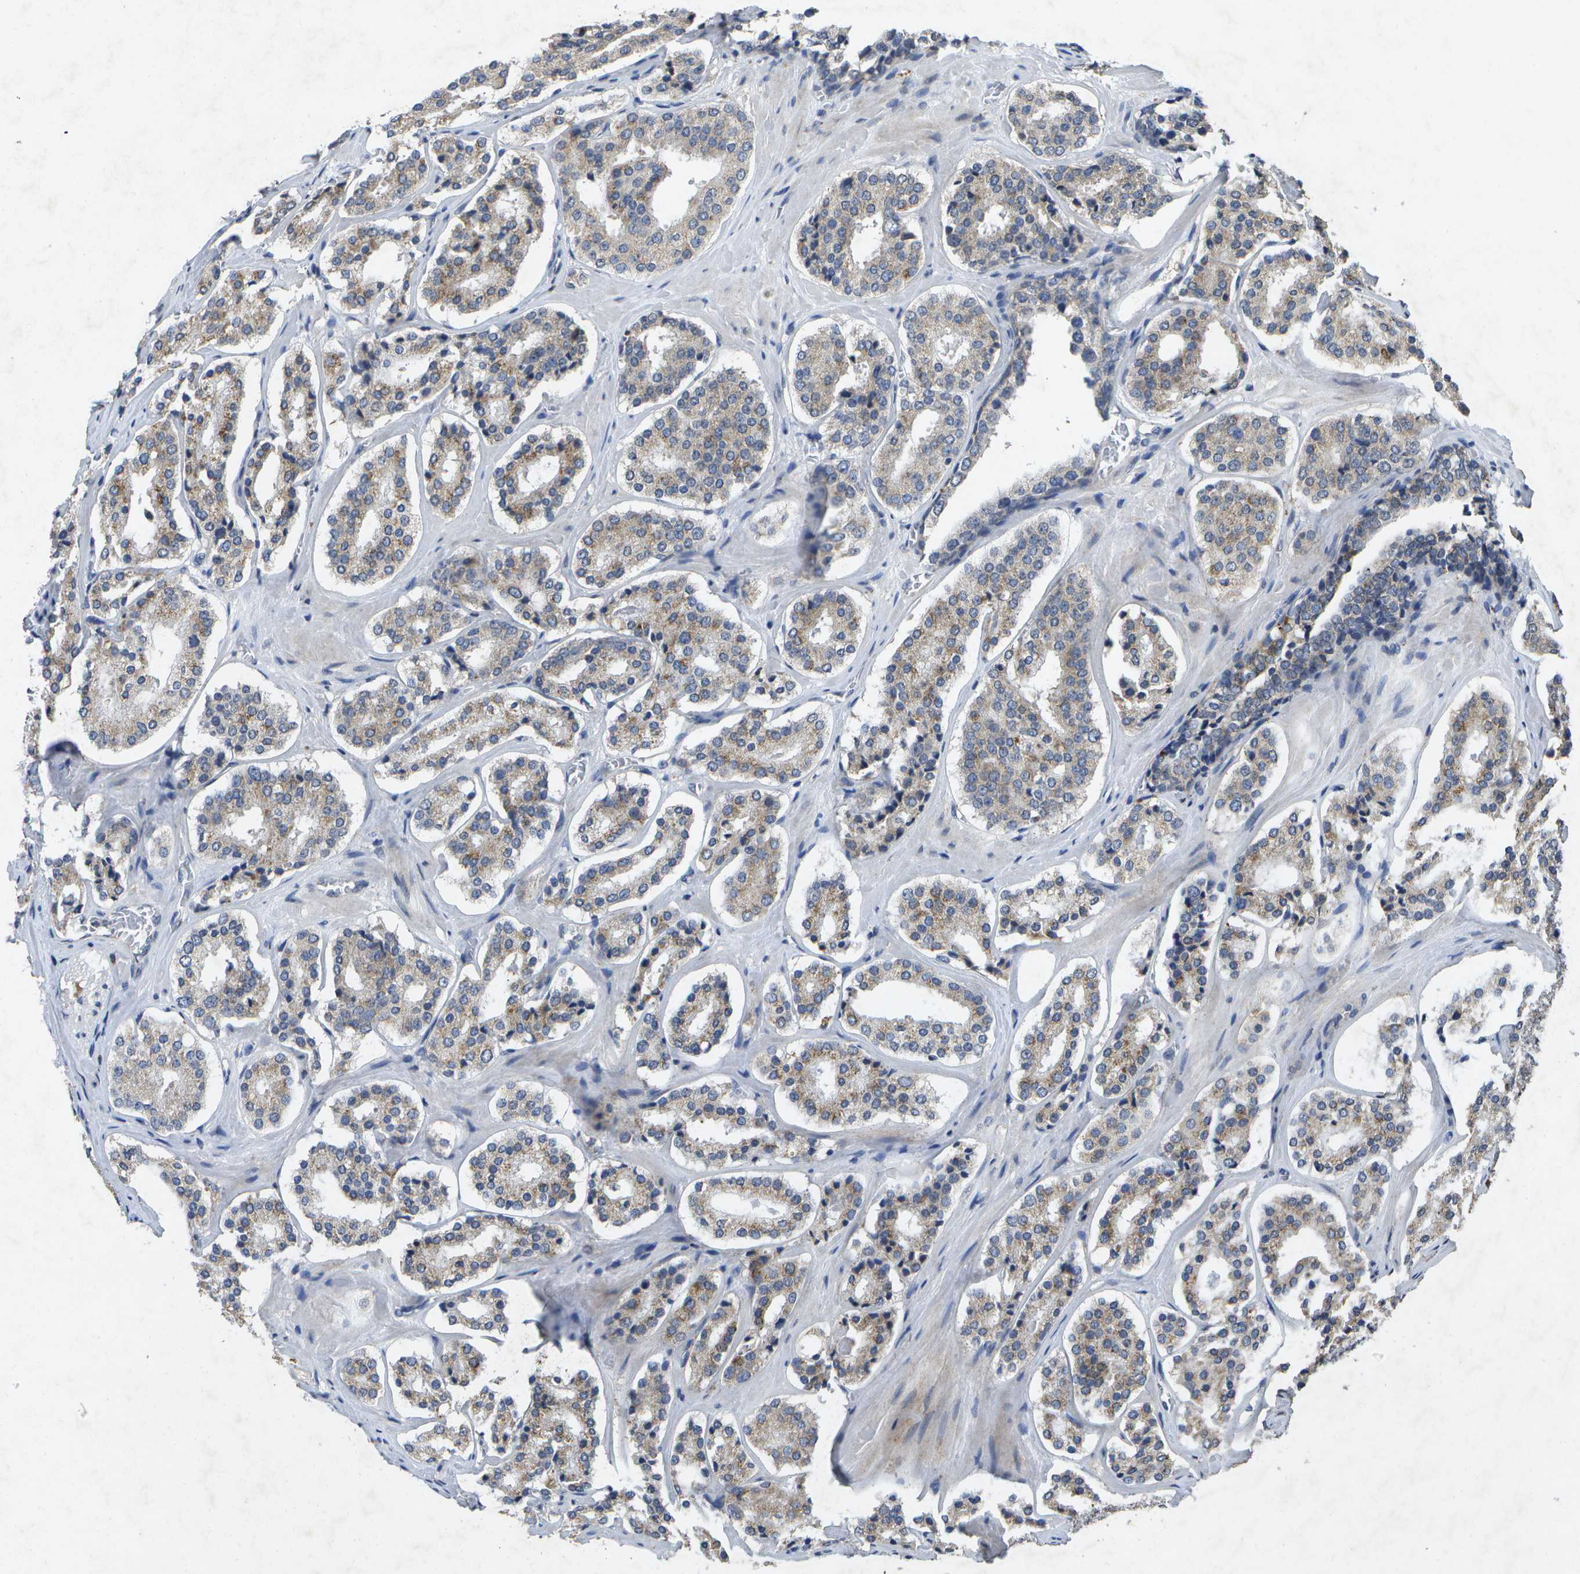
{"staining": {"intensity": "weak", "quantity": ">75%", "location": "cytoplasmic/membranous"}, "tissue": "prostate cancer", "cell_type": "Tumor cells", "image_type": "cancer", "snomed": [{"axis": "morphology", "description": "Adenocarcinoma, High grade"}, {"axis": "topography", "description": "Prostate"}], "caption": "High-grade adenocarcinoma (prostate) stained for a protein (brown) displays weak cytoplasmic/membranous positive expression in approximately >75% of tumor cells.", "gene": "KDELR1", "patient": {"sex": "male", "age": 60}}